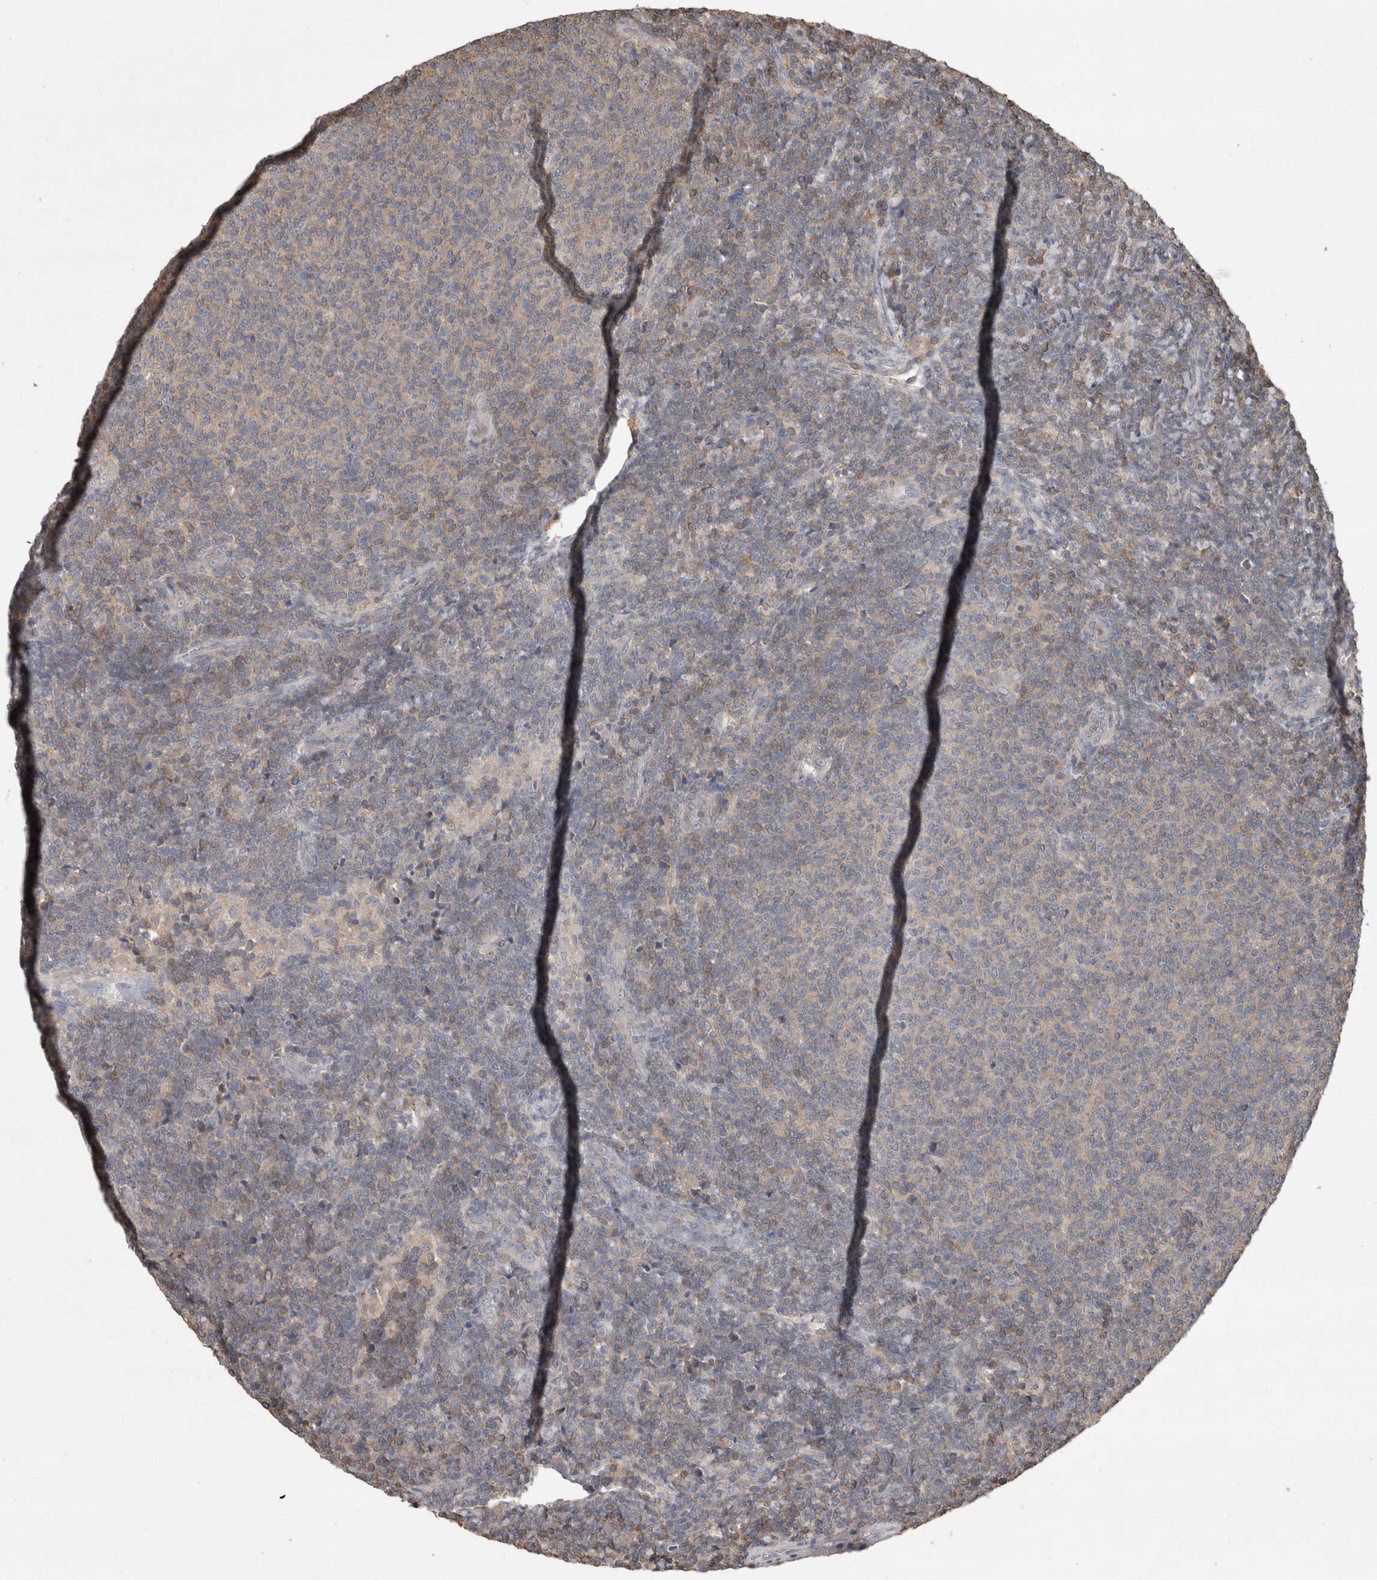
{"staining": {"intensity": "weak", "quantity": "25%-75%", "location": "cytoplasmic/membranous"}, "tissue": "lymphoma", "cell_type": "Tumor cells", "image_type": "cancer", "snomed": [{"axis": "morphology", "description": "Malignant lymphoma, non-Hodgkin's type, Low grade"}, {"axis": "topography", "description": "Lymph node"}], "caption": "About 25%-75% of tumor cells in malignant lymphoma, non-Hodgkin's type (low-grade) demonstrate weak cytoplasmic/membranous protein staining as visualized by brown immunohistochemical staining.", "gene": "TRIM5", "patient": {"sex": "male", "age": 66}}